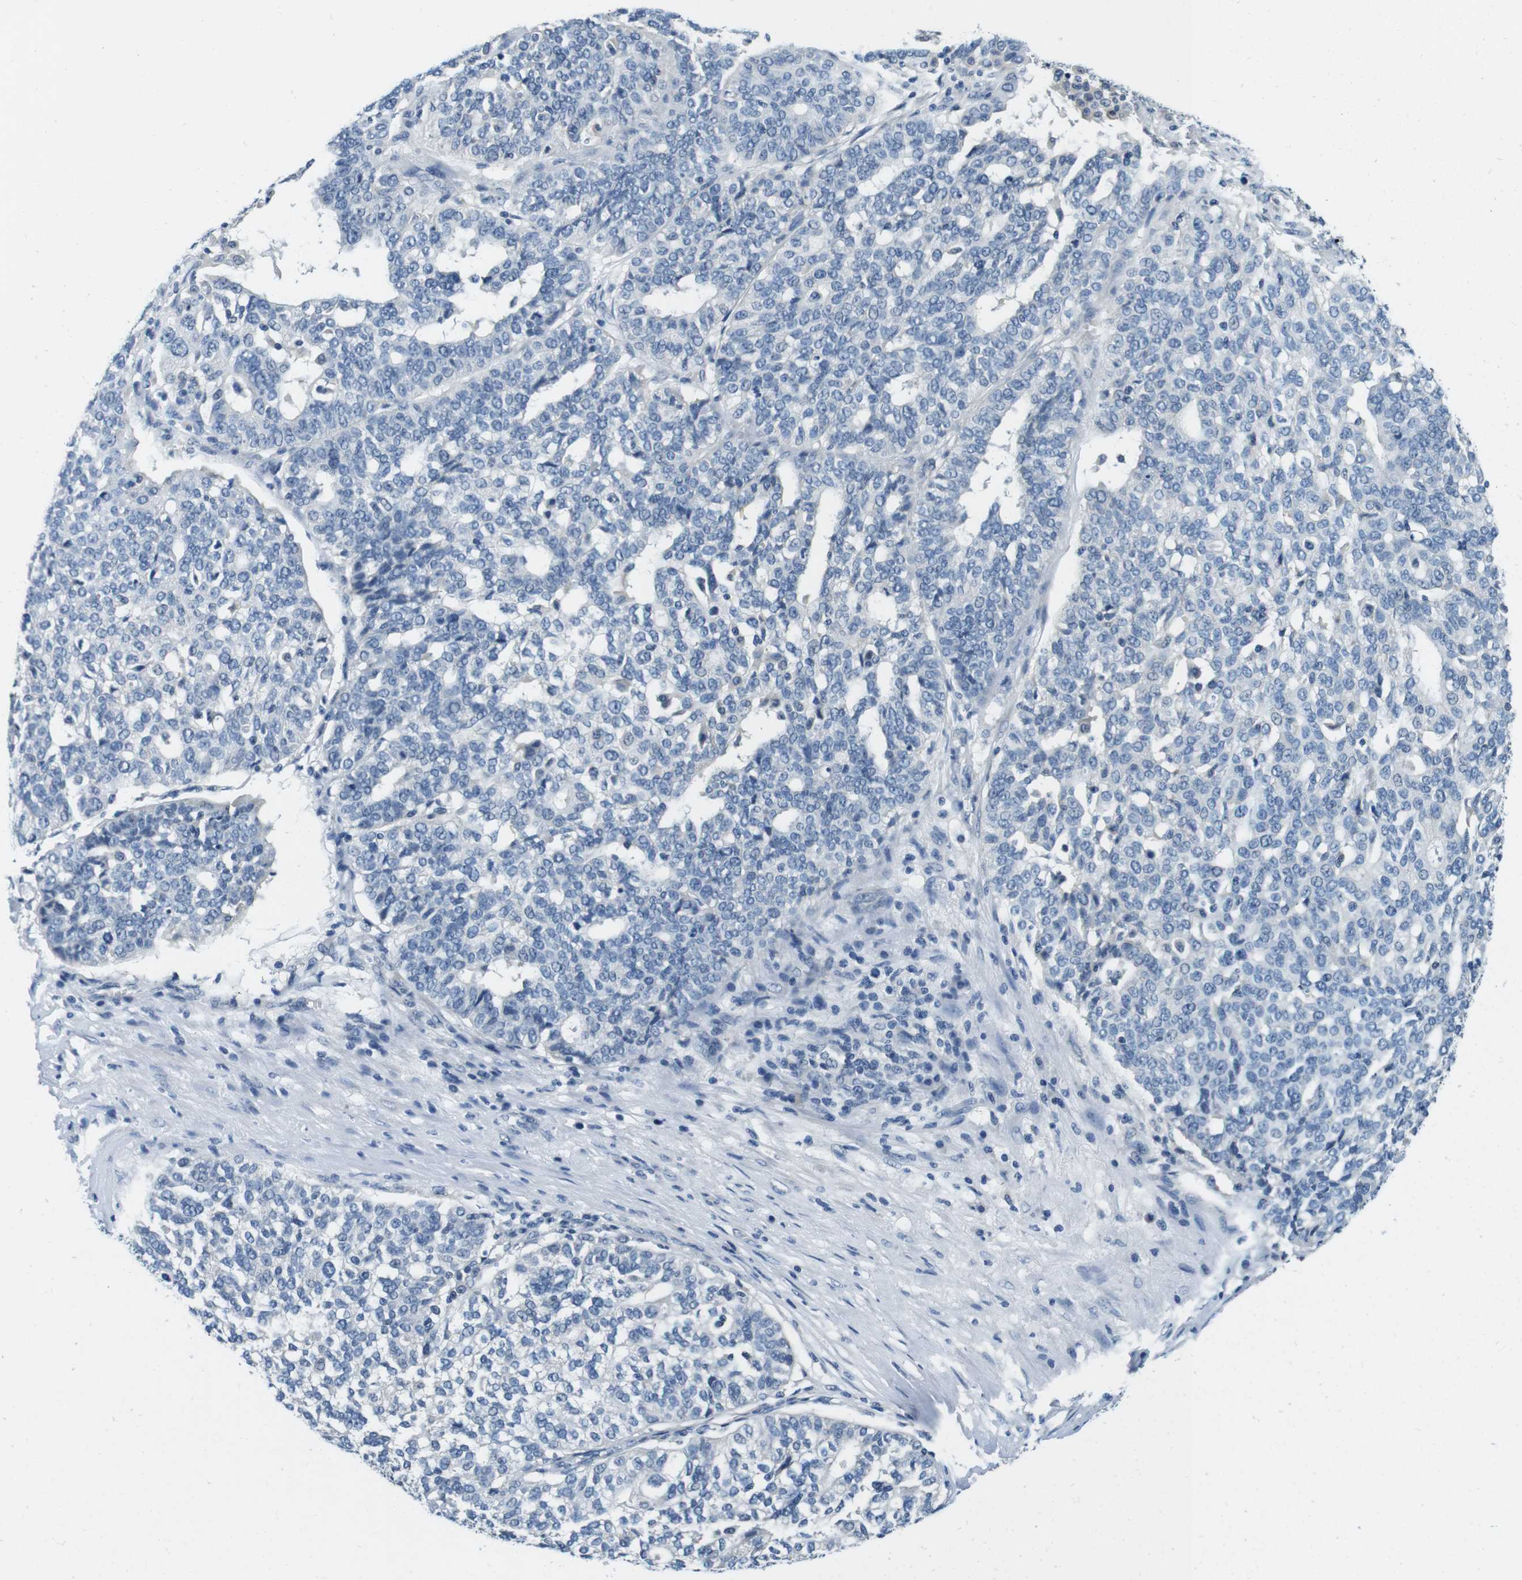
{"staining": {"intensity": "negative", "quantity": "none", "location": "none"}, "tissue": "ovarian cancer", "cell_type": "Tumor cells", "image_type": "cancer", "snomed": [{"axis": "morphology", "description": "Cystadenocarcinoma, serous, NOS"}, {"axis": "topography", "description": "Ovary"}], "caption": "Tumor cells show no significant positivity in ovarian serous cystadenocarcinoma.", "gene": "DTNA", "patient": {"sex": "female", "age": 59}}